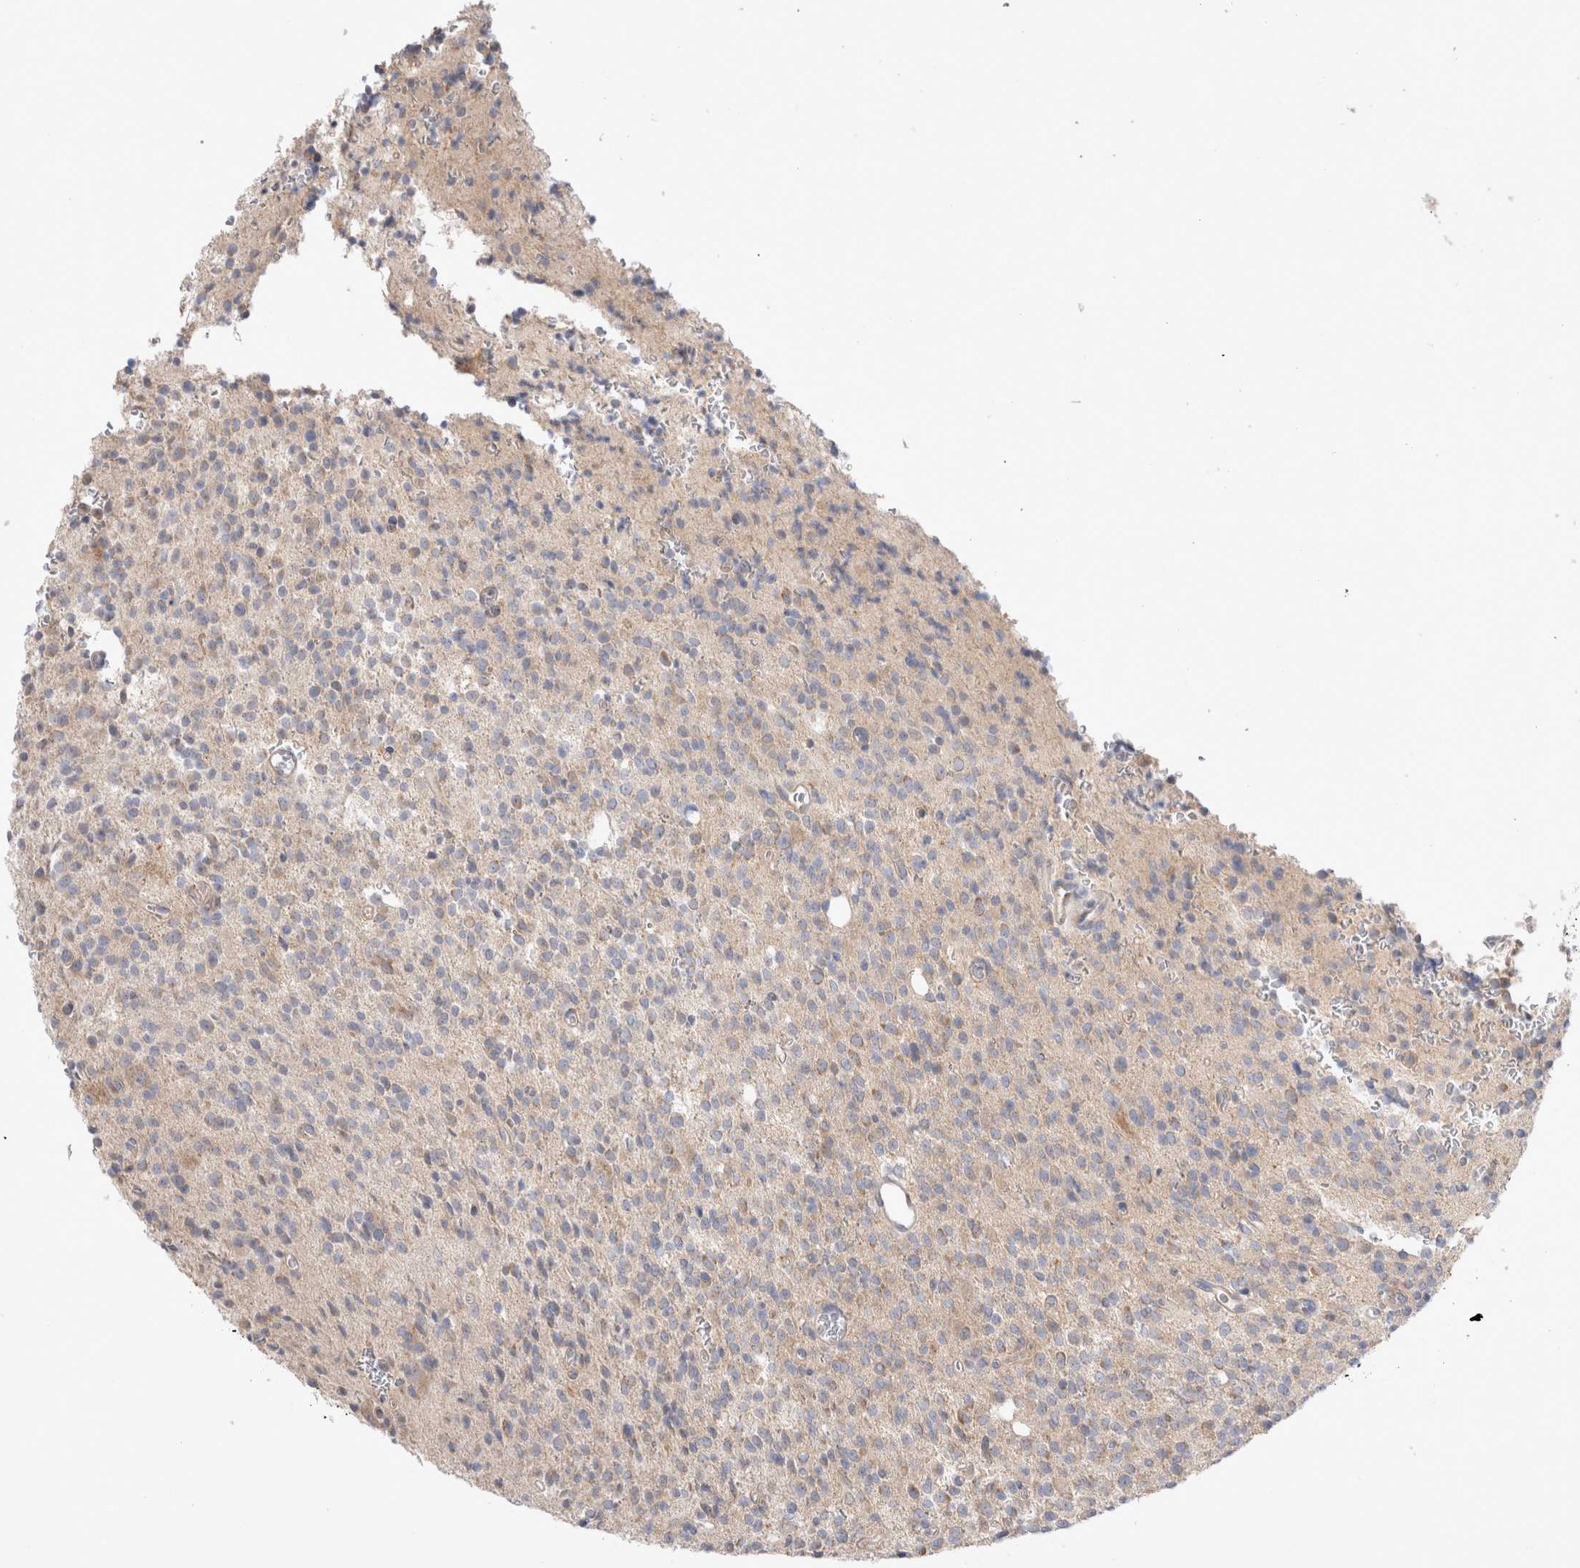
{"staining": {"intensity": "negative", "quantity": "none", "location": "none"}, "tissue": "glioma", "cell_type": "Tumor cells", "image_type": "cancer", "snomed": [{"axis": "morphology", "description": "Glioma, malignant, High grade"}, {"axis": "topography", "description": "Brain"}], "caption": "IHC image of neoplastic tissue: glioma stained with DAB (3,3'-diaminobenzidine) reveals no significant protein expression in tumor cells. (DAB immunohistochemistry (IHC) visualized using brightfield microscopy, high magnification).", "gene": "IFT74", "patient": {"sex": "male", "age": 34}}